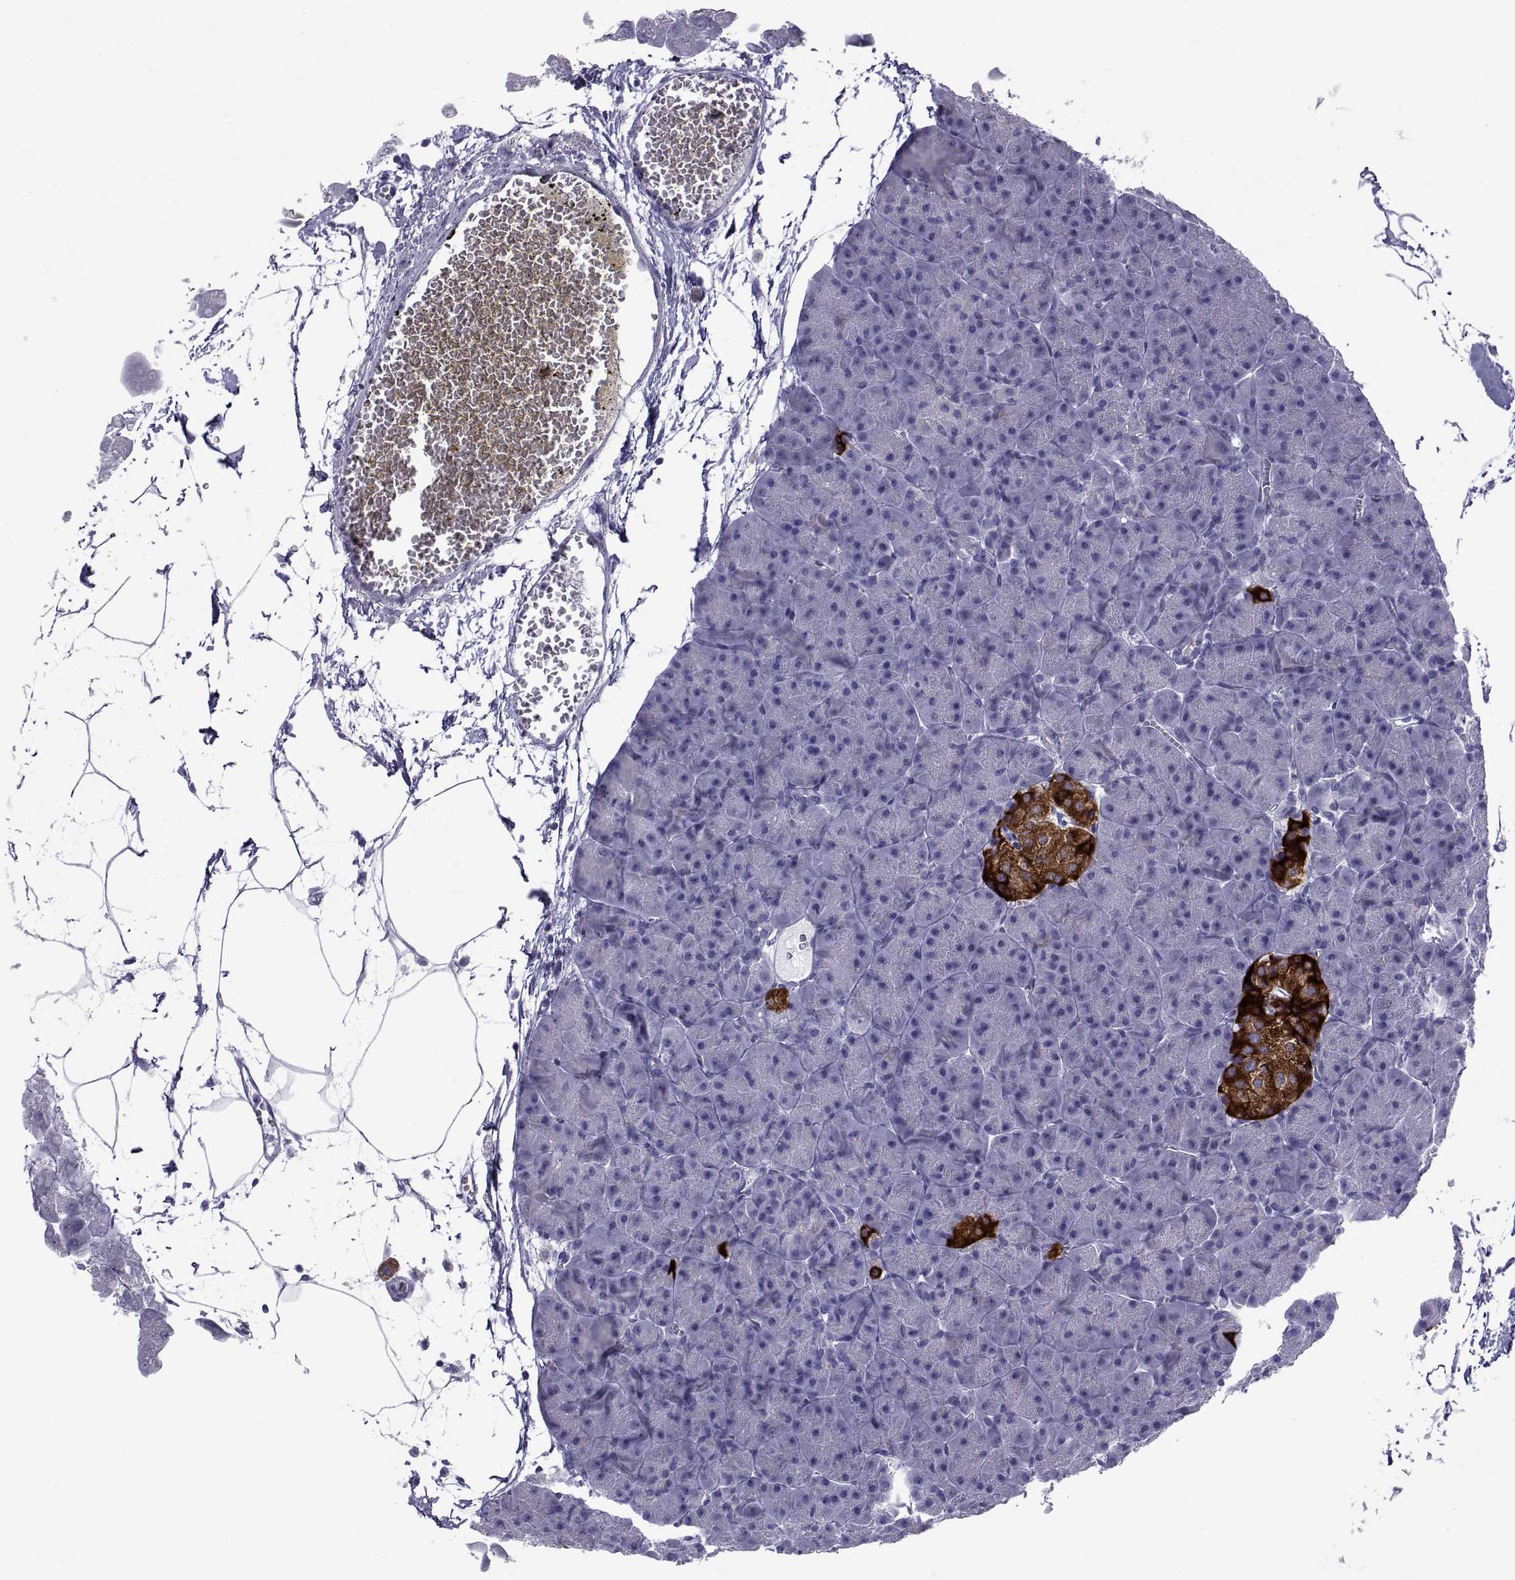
{"staining": {"intensity": "negative", "quantity": "none", "location": "none"}, "tissue": "pancreas", "cell_type": "Exocrine glandular cells", "image_type": "normal", "snomed": [{"axis": "morphology", "description": "Normal tissue, NOS"}, {"axis": "topography", "description": "Adipose tissue"}, {"axis": "topography", "description": "Pancreas"}, {"axis": "topography", "description": "Peripheral nerve tissue"}], "caption": "Human pancreas stained for a protein using immunohistochemistry (IHC) demonstrates no positivity in exocrine glandular cells.", "gene": "NPTX2", "patient": {"sex": "female", "age": 58}}